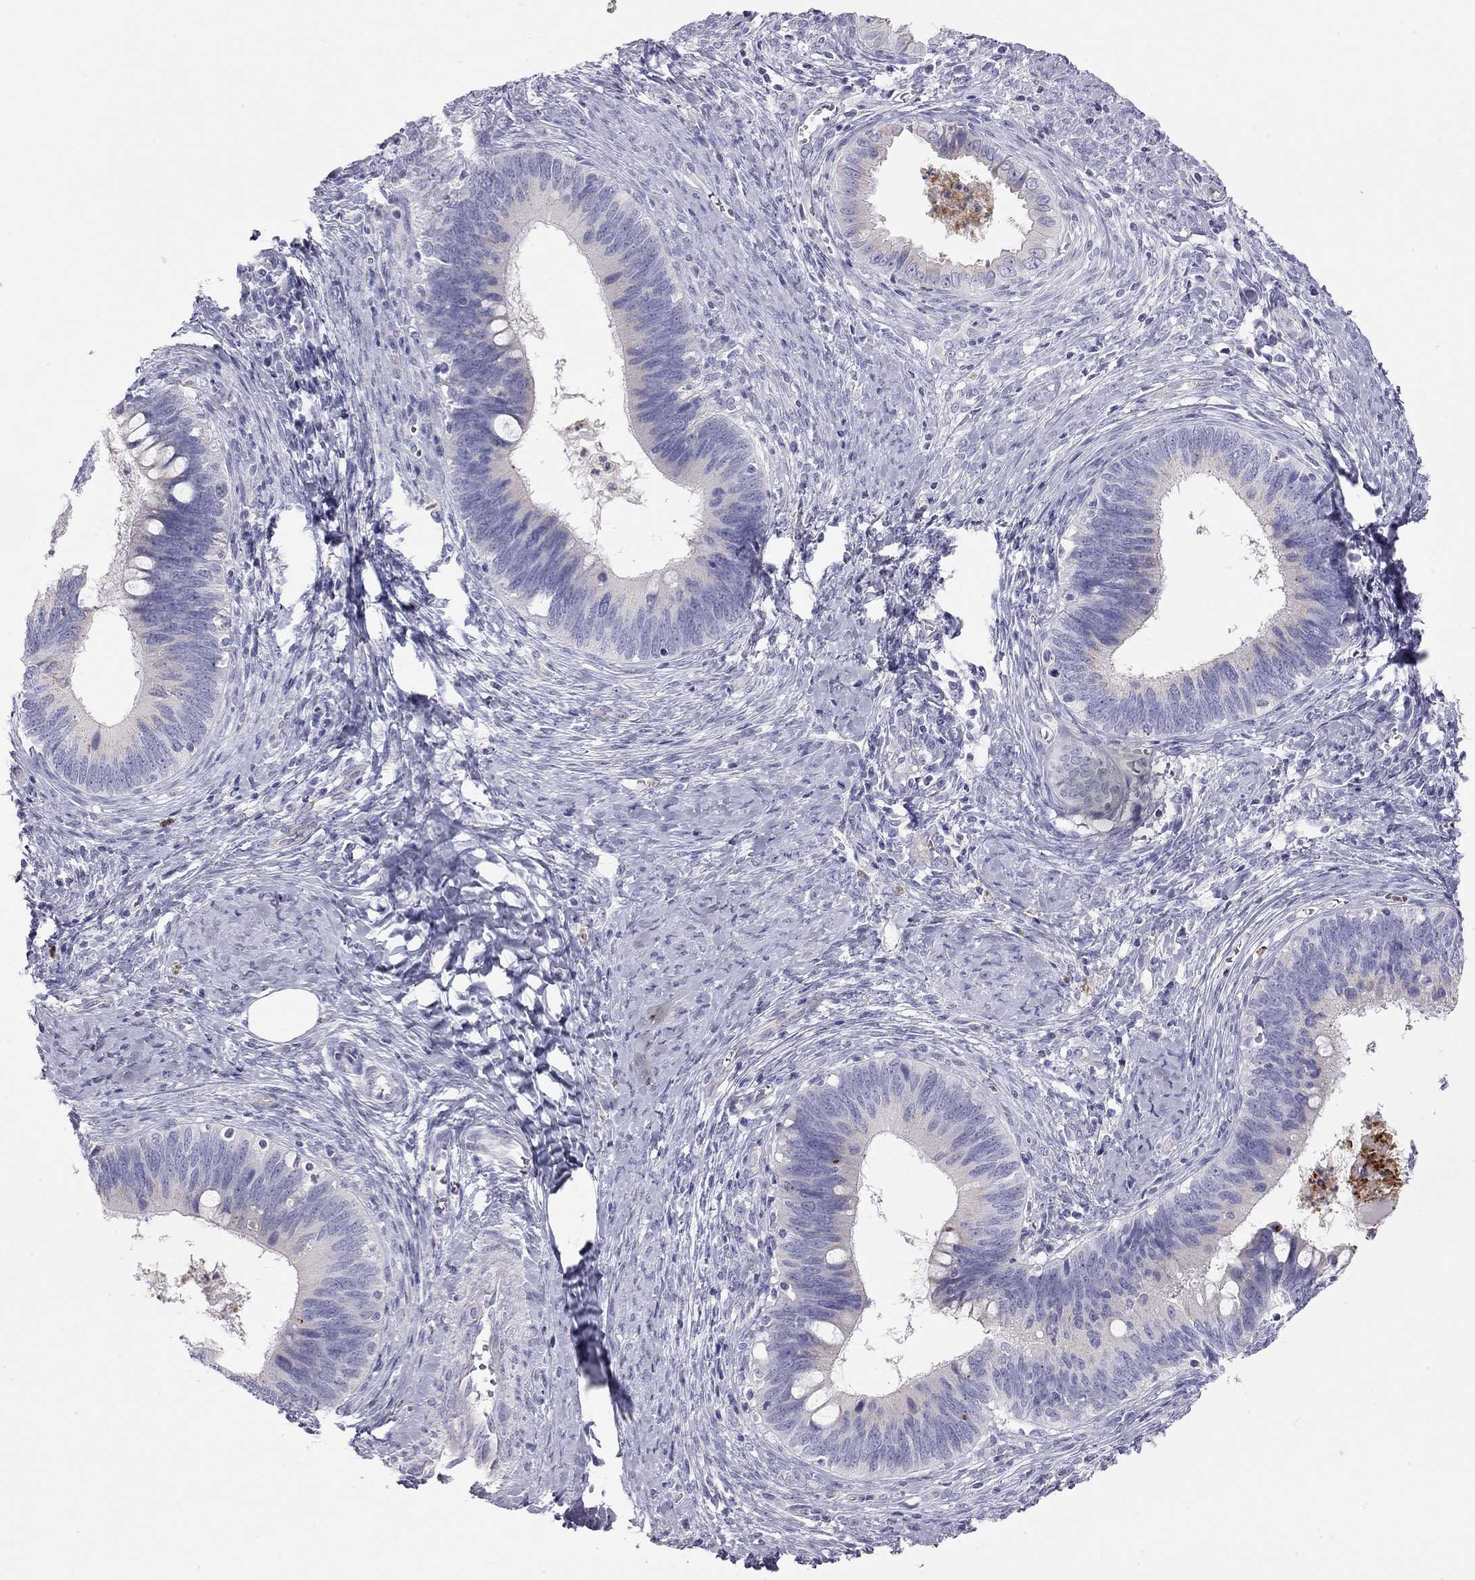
{"staining": {"intensity": "weak", "quantity": "<25%", "location": "cytoplasmic/membranous"}, "tissue": "cervical cancer", "cell_type": "Tumor cells", "image_type": "cancer", "snomed": [{"axis": "morphology", "description": "Adenocarcinoma, NOS"}, {"axis": "topography", "description": "Cervix"}], "caption": "Immunohistochemical staining of cervical adenocarcinoma displays no significant staining in tumor cells. (DAB (3,3'-diaminobenzidine) IHC visualized using brightfield microscopy, high magnification).", "gene": "TDRD6", "patient": {"sex": "female", "age": 42}}